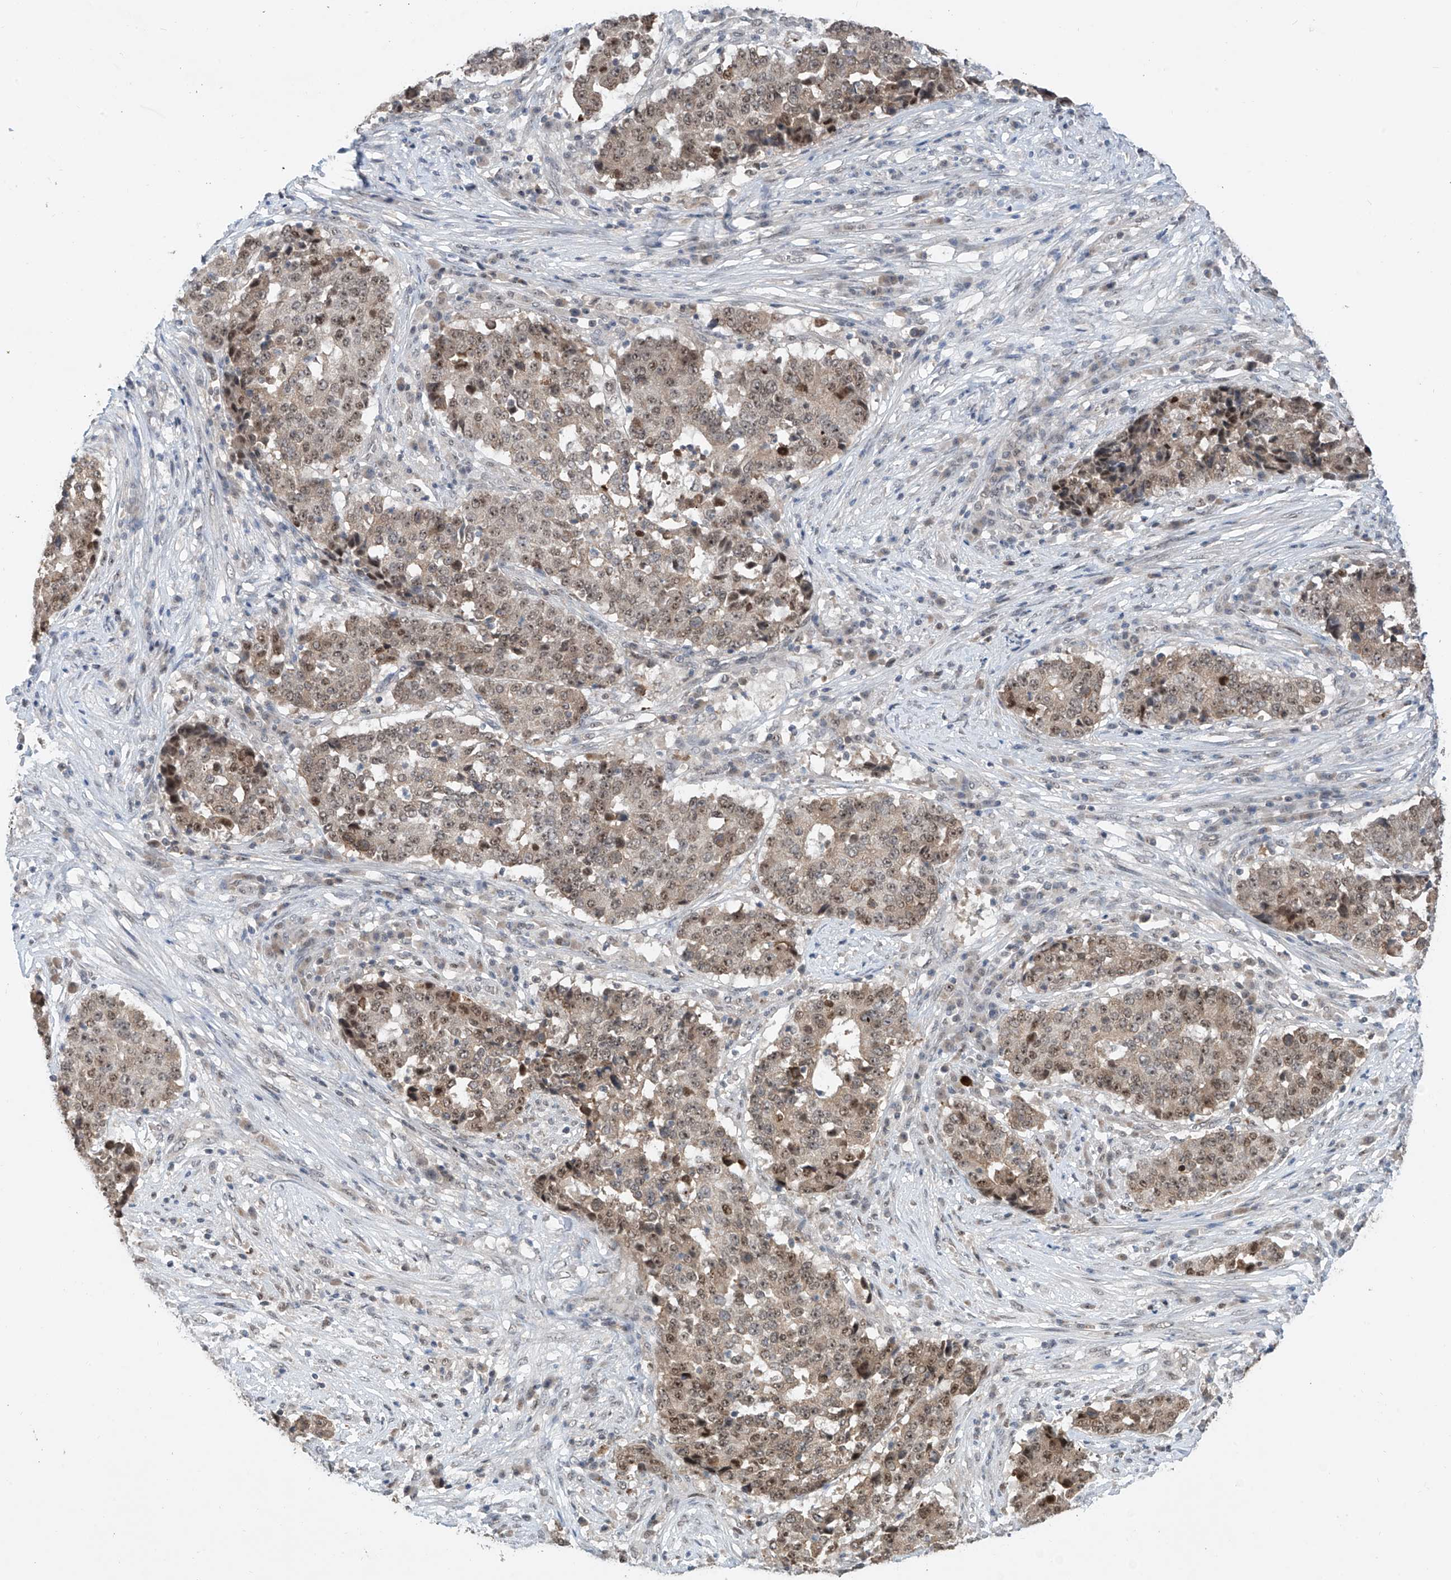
{"staining": {"intensity": "weak", "quantity": ">75%", "location": "cytoplasmic/membranous,nuclear"}, "tissue": "stomach cancer", "cell_type": "Tumor cells", "image_type": "cancer", "snomed": [{"axis": "morphology", "description": "Adenocarcinoma, NOS"}, {"axis": "topography", "description": "Stomach"}], "caption": "A low amount of weak cytoplasmic/membranous and nuclear positivity is present in about >75% of tumor cells in stomach adenocarcinoma tissue.", "gene": "RPAIN", "patient": {"sex": "male", "age": 59}}